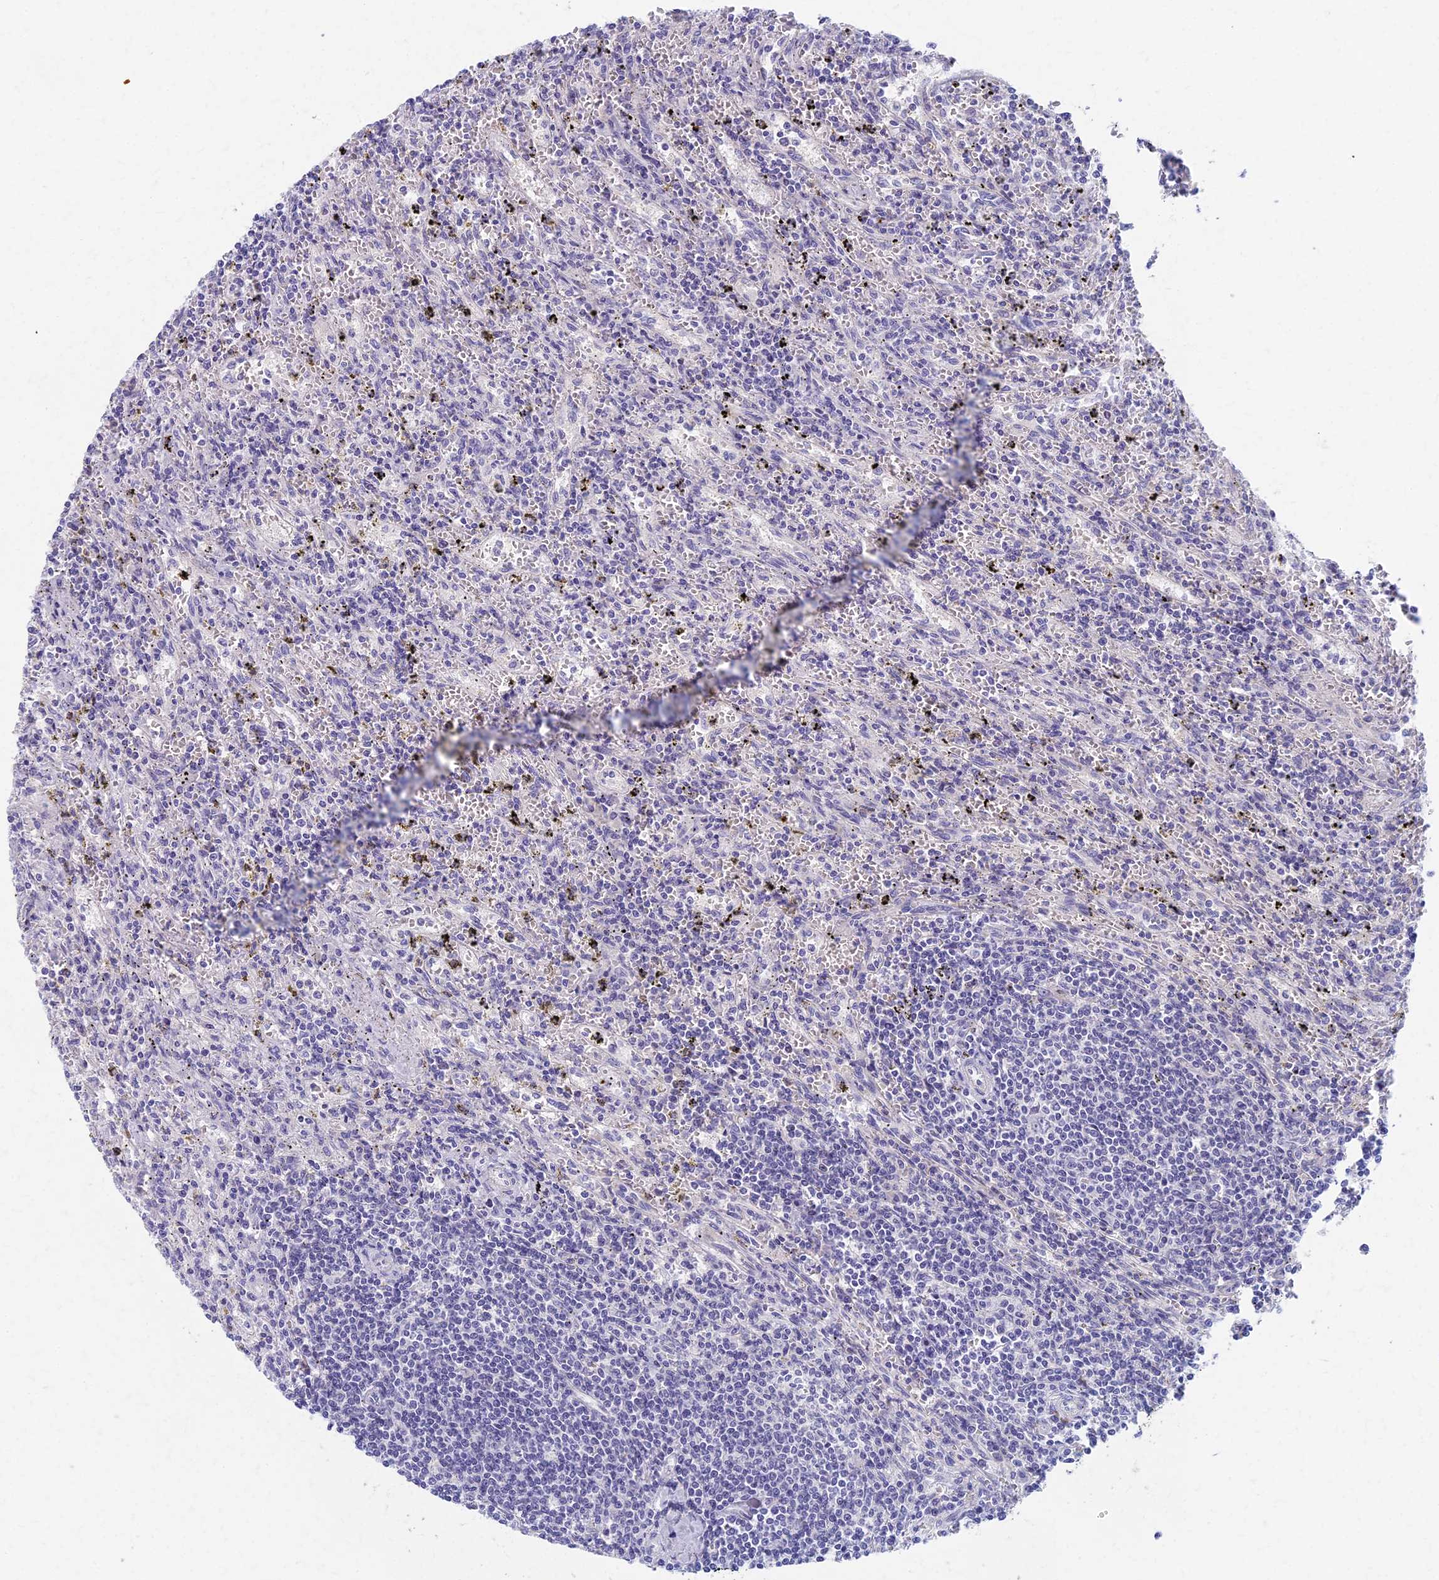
{"staining": {"intensity": "negative", "quantity": "none", "location": "none"}, "tissue": "lymphoma", "cell_type": "Tumor cells", "image_type": "cancer", "snomed": [{"axis": "morphology", "description": "Malignant lymphoma, non-Hodgkin's type, Low grade"}, {"axis": "topography", "description": "Spleen"}], "caption": "Immunohistochemistry photomicrograph of neoplastic tissue: lymphoma stained with DAB (3,3'-diaminobenzidine) displays no significant protein positivity in tumor cells.", "gene": "AP4E1", "patient": {"sex": "male", "age": 76}}